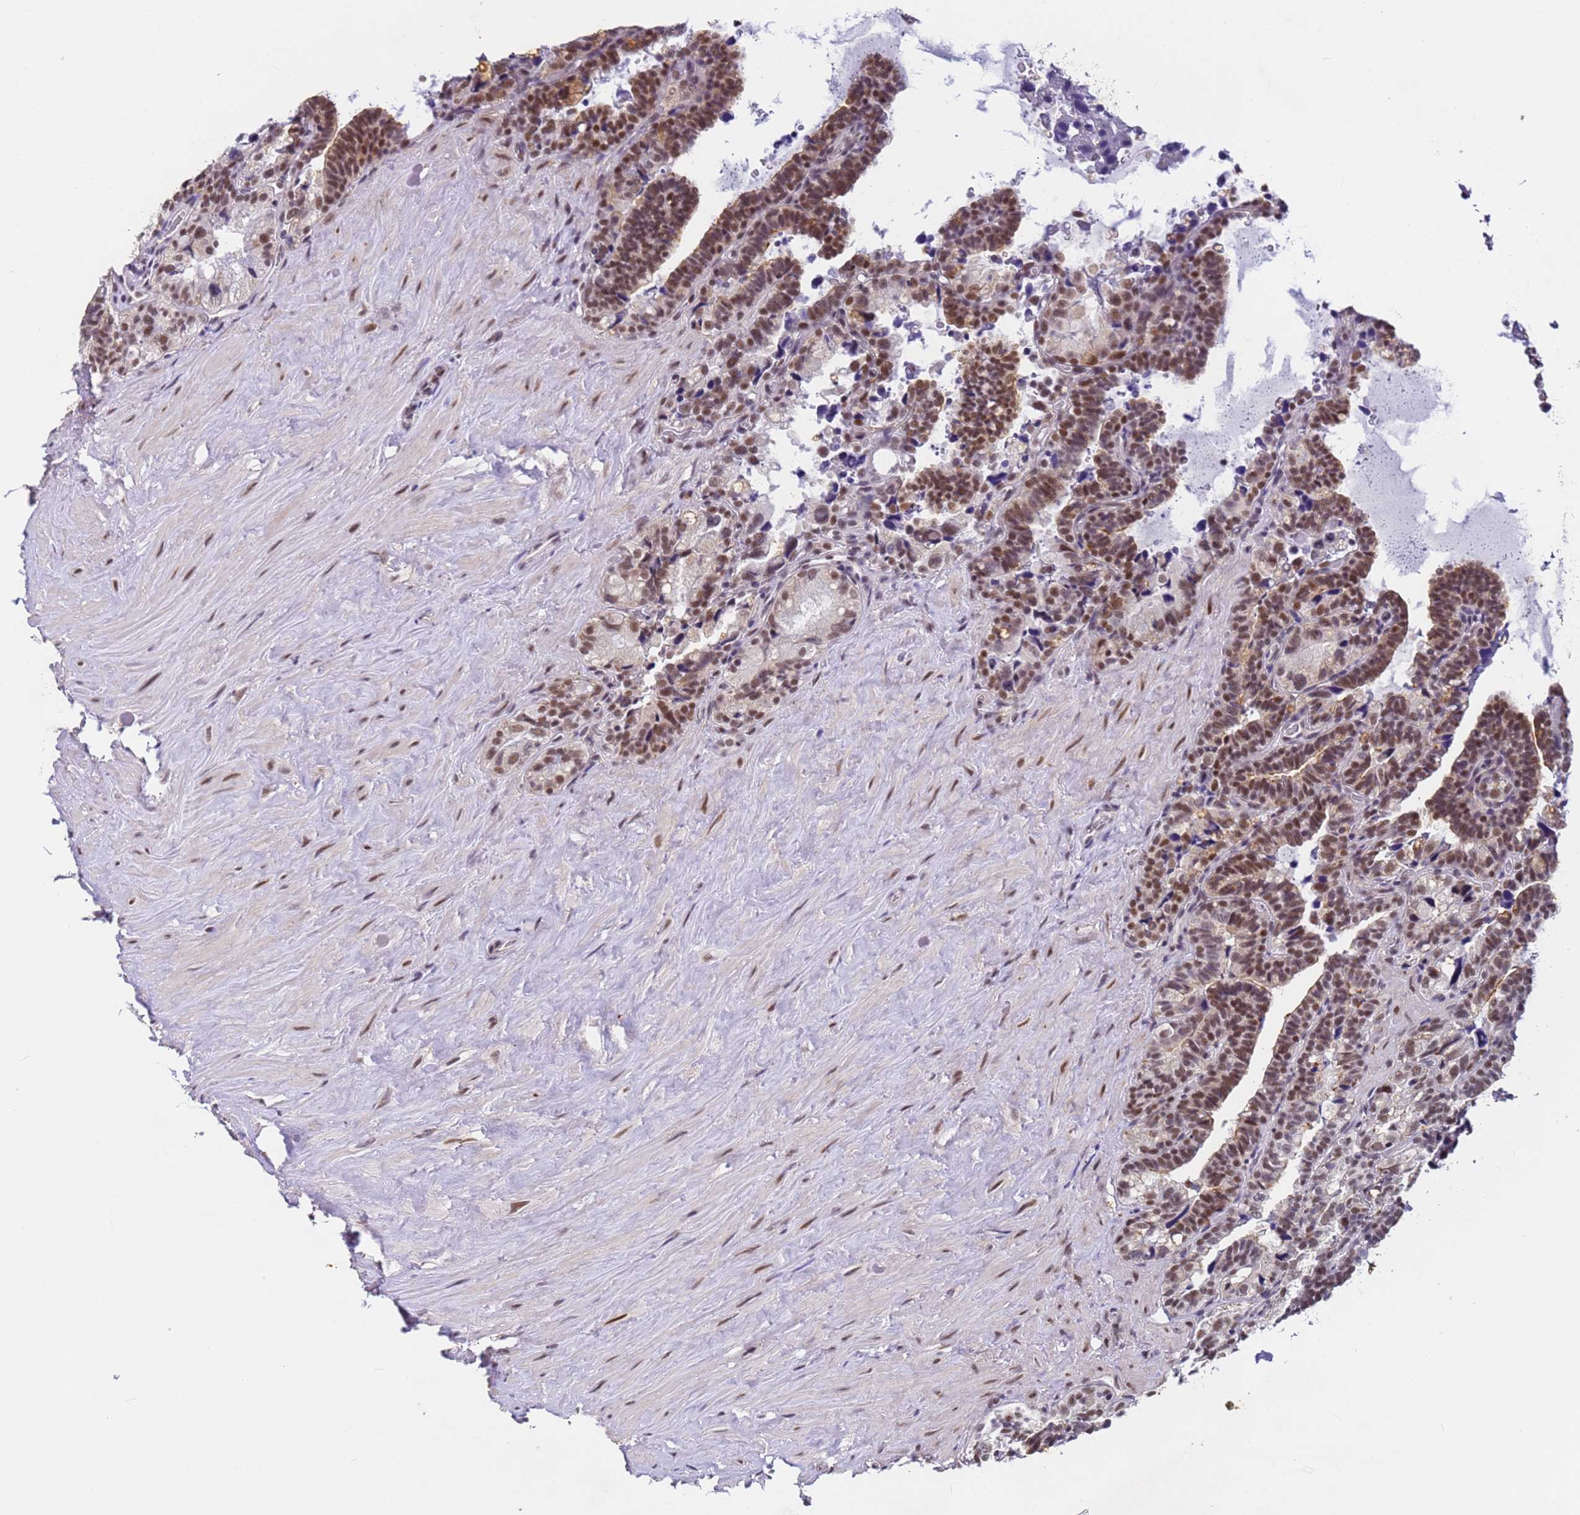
{"staining": {"intensity": "moderate", "quantity": ">75%", "location": "nuclear"}, "tissue": "seminal vesicle", "cell_type": "Glandular cells", "image_type": "normal", "snomed": [{"axis": "morphology", "description": "Normal tissue, NOS"}, {"axis": "topography", "description": "Seminal veicle"}], "caption": "A micrograph showing moderate nuclear positivity in approximately >75% of glandular cells in benign seminal vesicle, as visualized by brown immunohistochemical staining.", "gene": "FNBP4", "patient": {"sex": "male", "age": 68}}